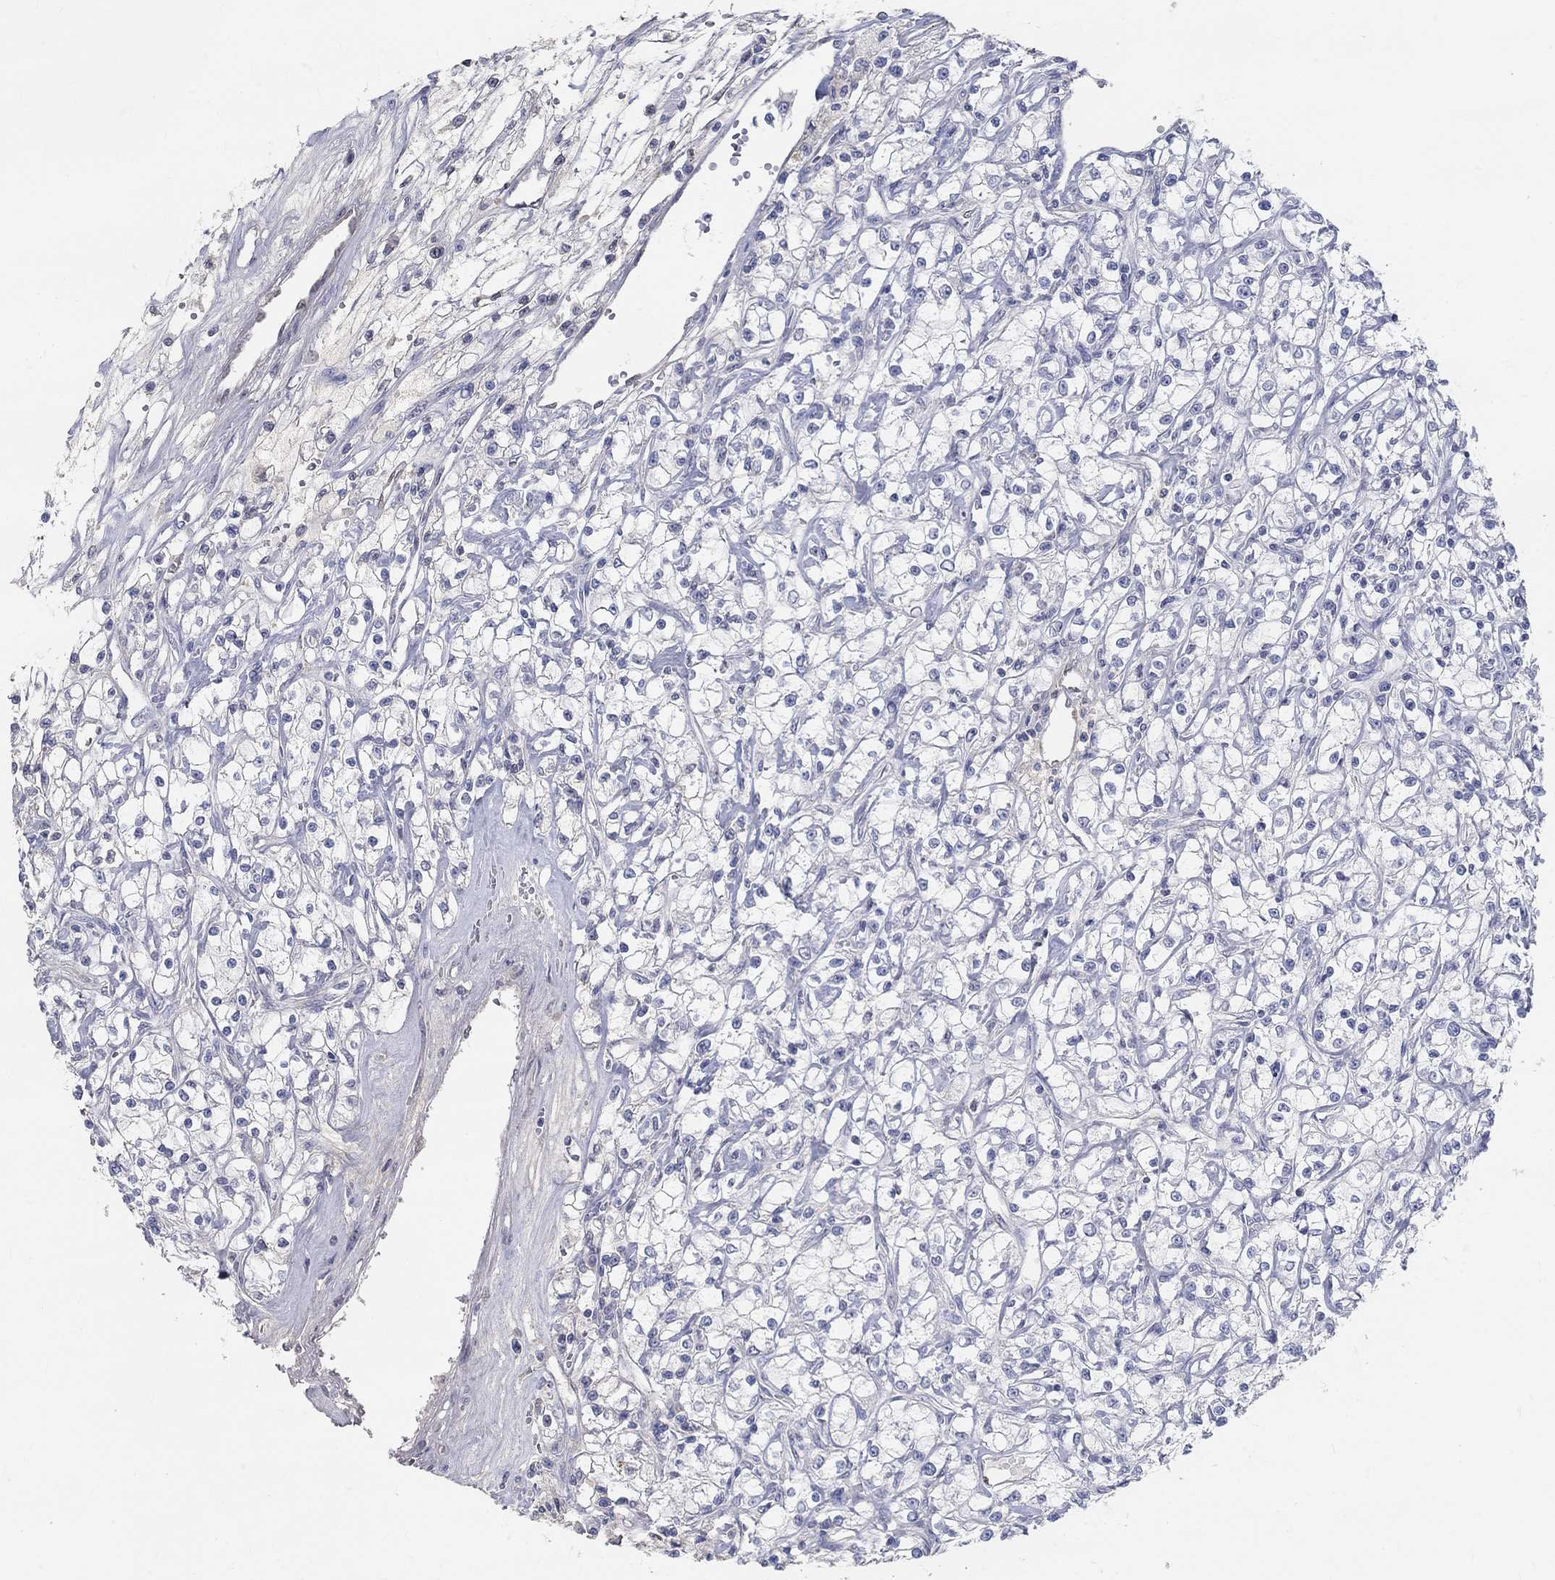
{"staining": {"intensity": "negative", "quantity": "none", "location": "none"}, "tissue": "renal cancer", "cell_type": "Tumor cells", "image_type": "cancer", "snomed": [{"axis": "morphology", "description": "Adenocarcinoma, NOS"}, {"axis": "topography", "description": "Kidney"}], "caption": "Tumor cells are negative for brown protein staining in adenocarcinoma (renal).", "gene": "FGF2", "patient": {"sex": "female", "age": 59}}